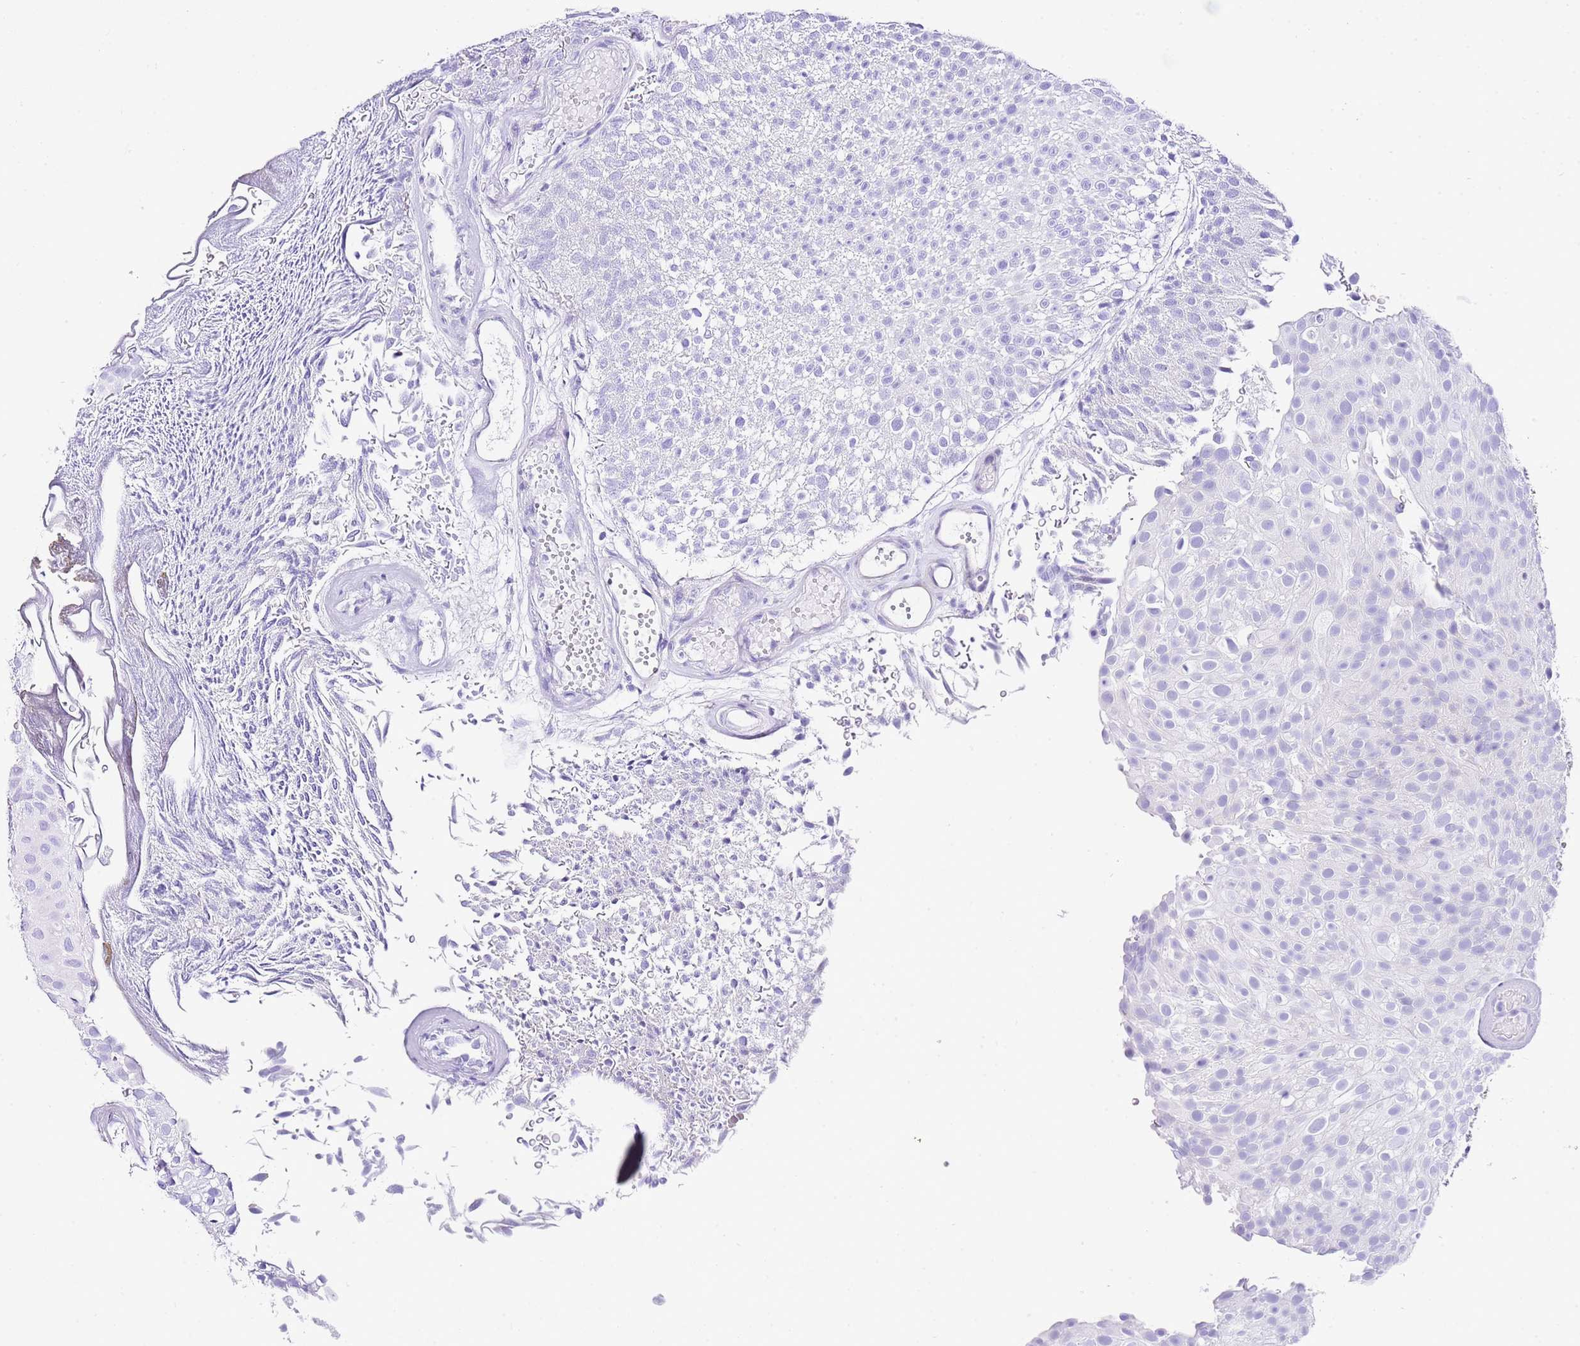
{"staining": {"intensity": "negative", "quantity": "none", "location": "none"}, "tissue": "urothelial cancer", "cell_type": "Tumor cells", "image_type": "cancer", "snomed": [{"axis": "morphology", "description": "Urothelial carcinoma, Low grade"}, {"axis": "topography", "description": "Urinary bladder"}], "caption": "Low-grade urothelial carcinoma was stained to show a protein in brown. There is no significant staining in tumor cells. (DAB (3,3'-diaminobenzidine) immunohistochemistry (IHC) visualized using brightfield microscopy, high magnification).", "gene": "RPS10", "patient": {"sex": "male", "age": 78}}